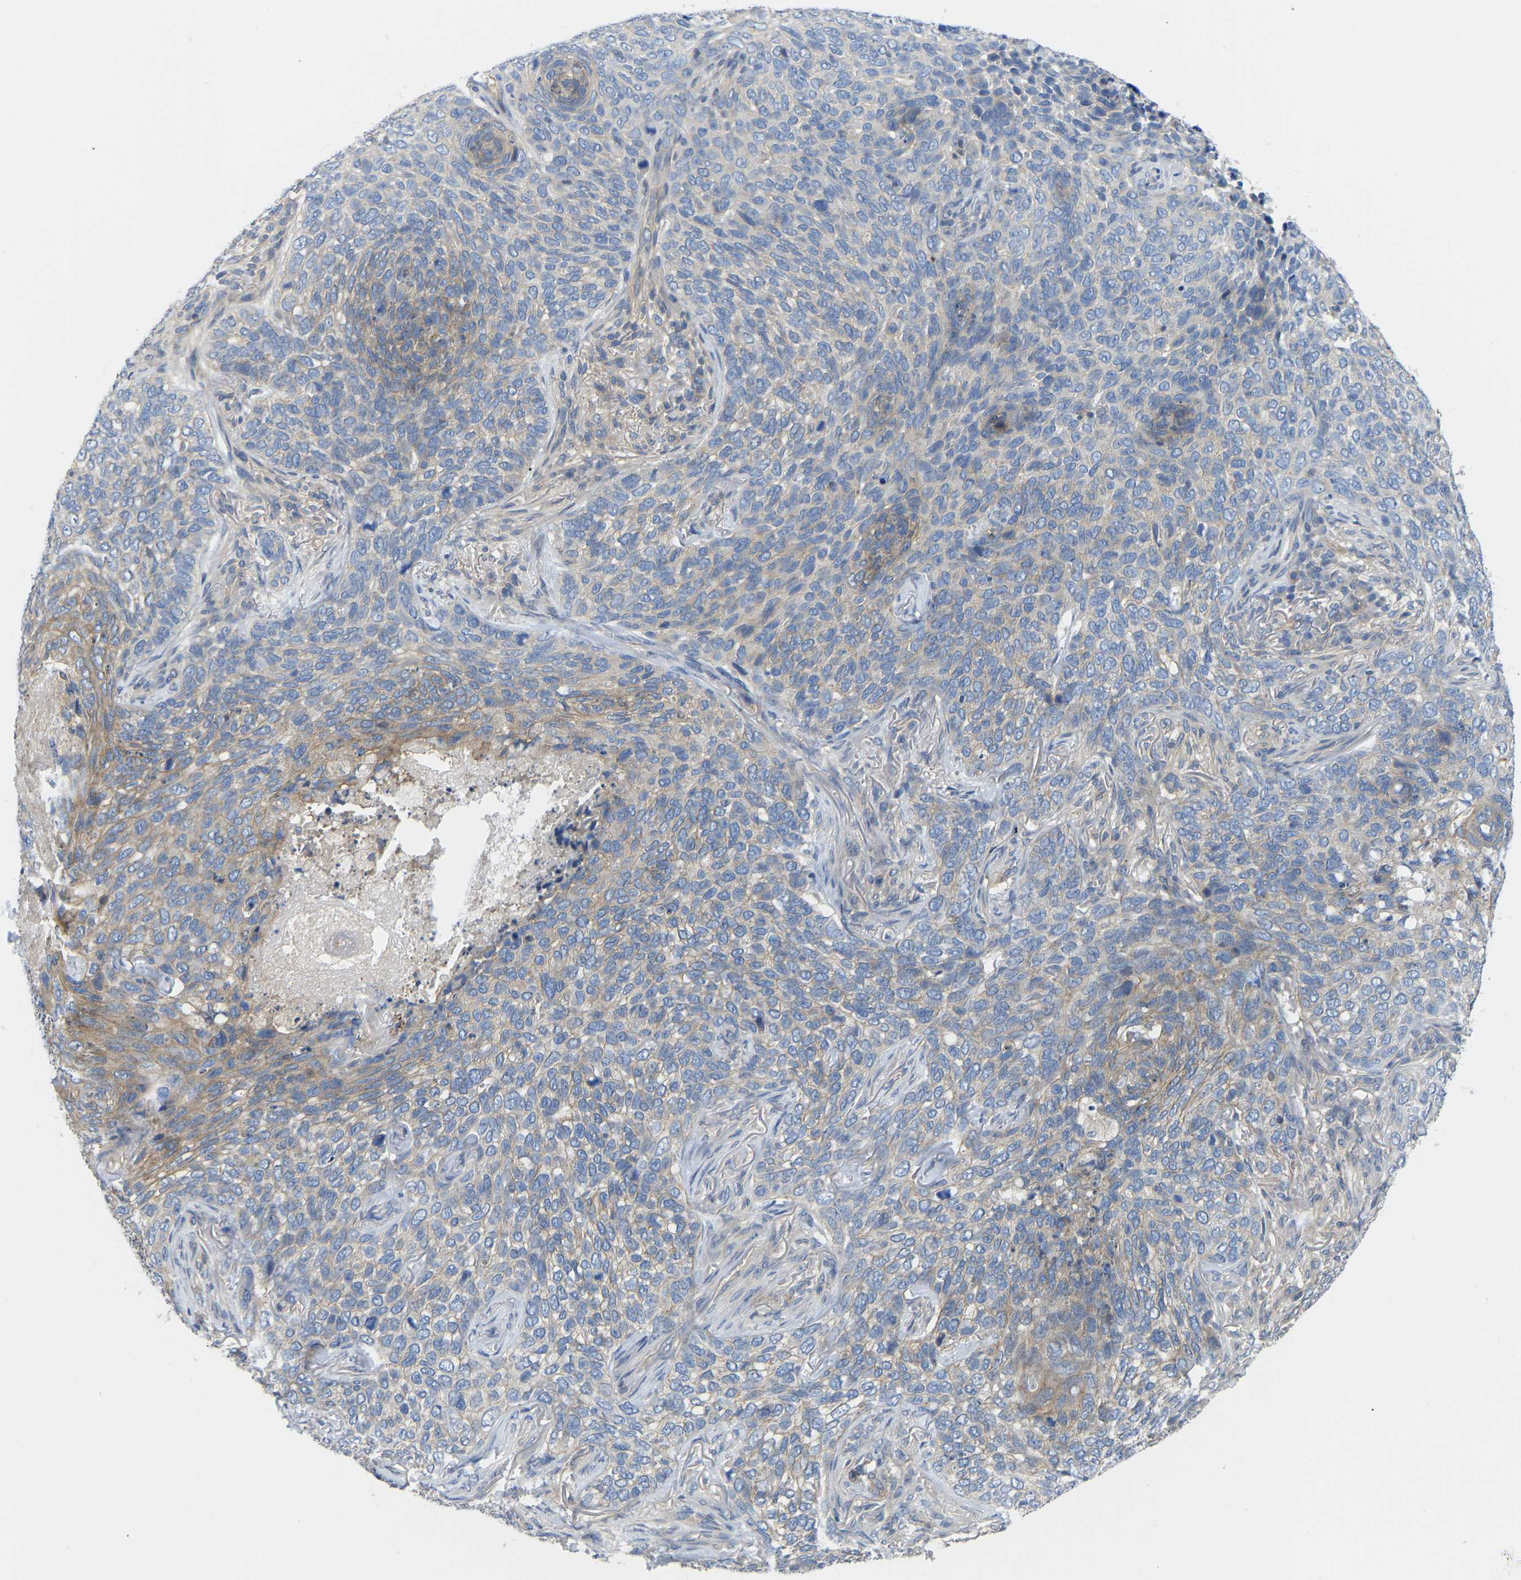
{"staining": {"intensity": "weak", "quantity": "<25%", "location": "cytoplasmic/membranous"}, "tissue": "skin cancer", "cell_type": "Tumor cells", "image_type": "cancer", "snomed": [{"axis": "morphology", "description": "Basal cell carcinoma"}, {"axis": "topography", "description": "Skin"}], "caption": "Immunohistochemical staining of human skin basal cell carcinoma displays no significant positivity in tumor cells. The staining was performed using DAB (3,3'-diaminobenzidine) to visualize the protein expression in brown, while the nuclei were stained in blue with hematoxylin (Magnification: 20x).", "gene": "PPP3CA", "patient": {"sex": "female", "age": 64}}